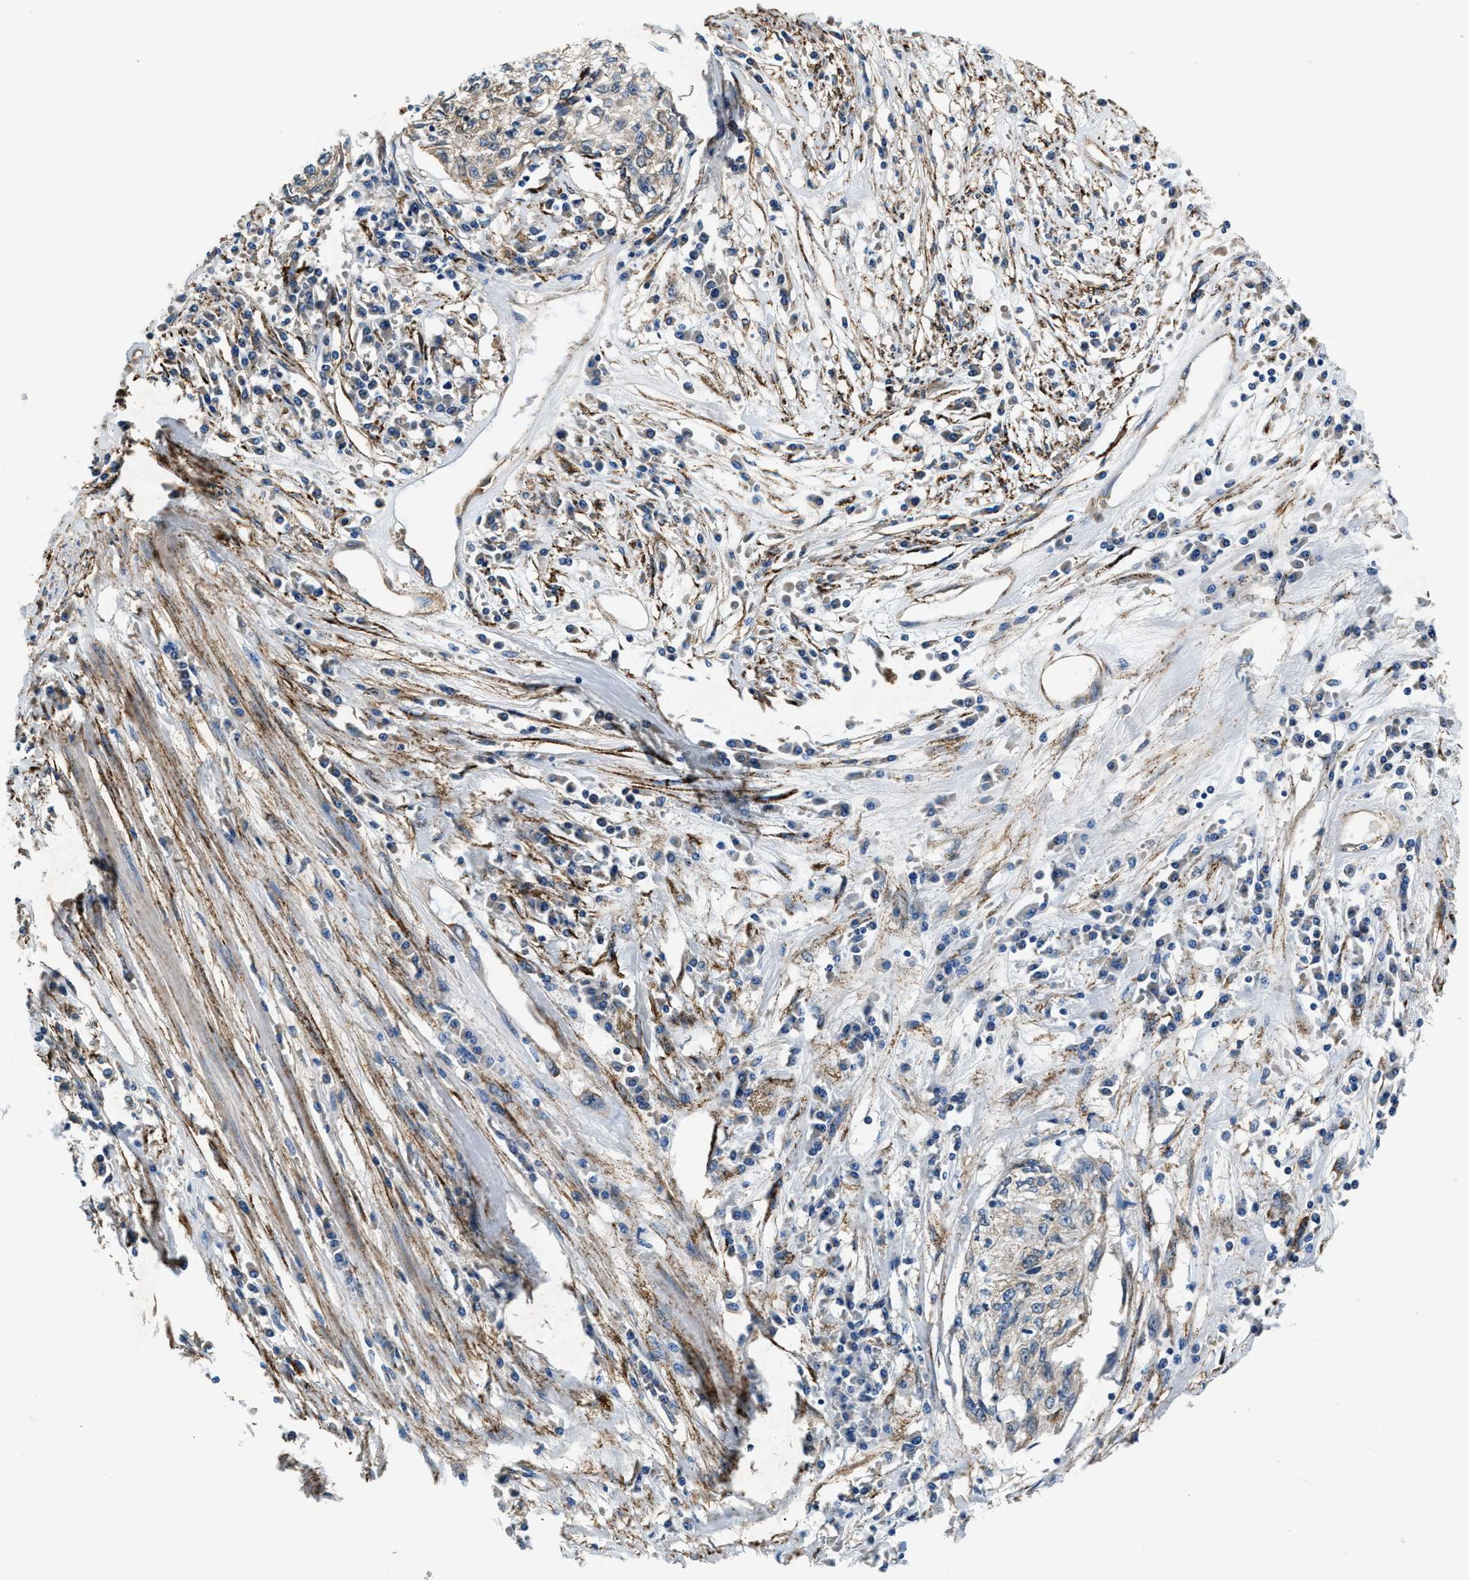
{"staining": {"intensity": "weak", "quantity": "<25%", "location": "cytoplasmic/membranous"}, "tissue": "cervical cancer", "cell_type": "Tumor cells", "image_type": "cancer", "snomed": [{"axis": "morphology", "description": "Squamous cell carcinoma, NOS"}, {"axis": "topography", "description": "Cervix"}], "caption": "Immunohistochemistry histopathology image of human squamous cell carcinoma (cervical) stained for a protein (brown), which displays no positivity in tumor cells.", "gene": "PRTFDC1", "patient": {"sex": "female", "age": 57}}